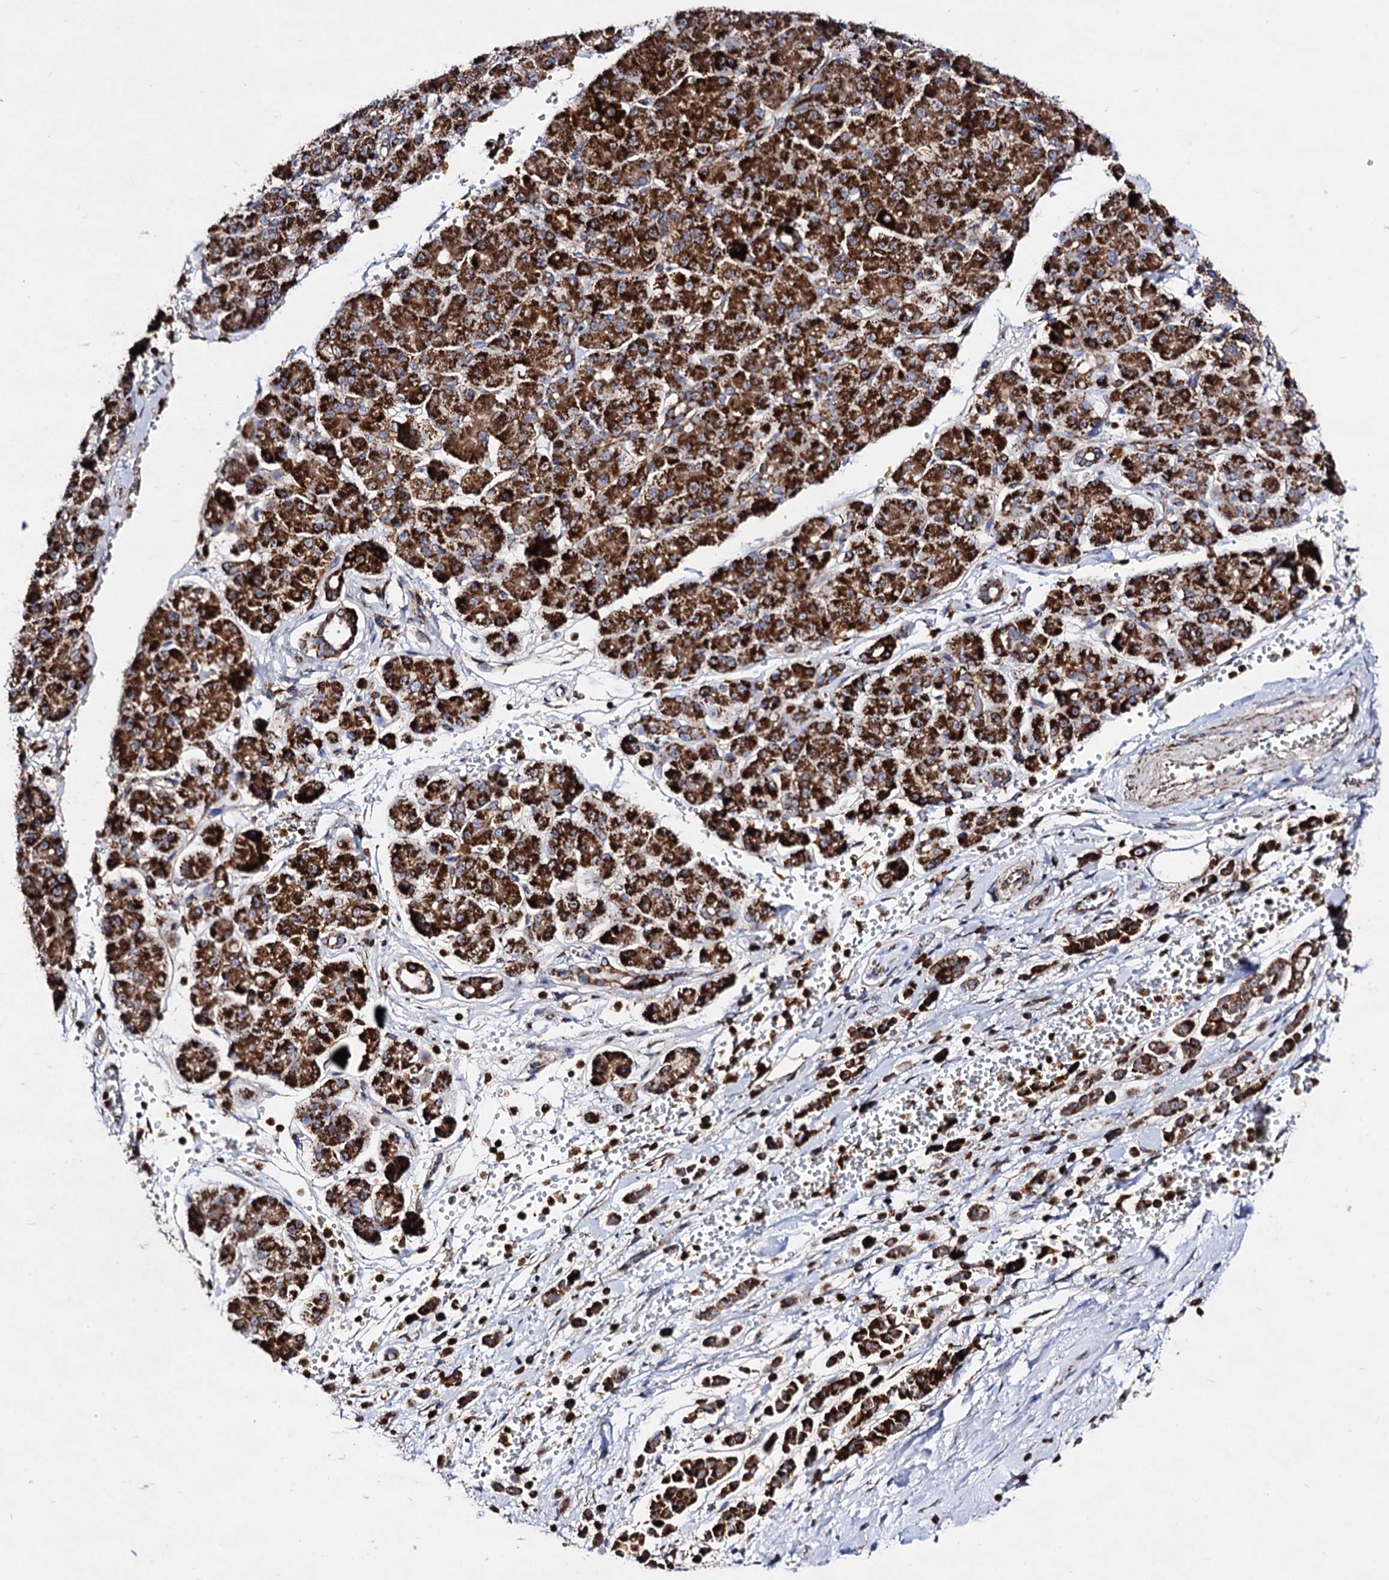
{"staining": {"intensity": "strong", "quantity": ">75%", "location": "cytoplasmic/membranous"}, "tissue": "pancreatic cancer", "cell_type": "Tumor cells", "image_type": "cancer", "snomed": [{"axis": "morphology", "description": "Normal tissue, NOS"}, {"axis": "morphology", "description": "Adenocarcinoma, NOS"}, {"axis": "topography", "description": "Pancreas"}], "caption": "Immunohistochemistry (DAB) staining of human pancreatic adenocarcinoma reveals strong cytoplasmic/membranous protein expression in approximately >75% of tumor cells.", "gene": "ACAD9", "patient": {"sex": "female", "age": 64}}